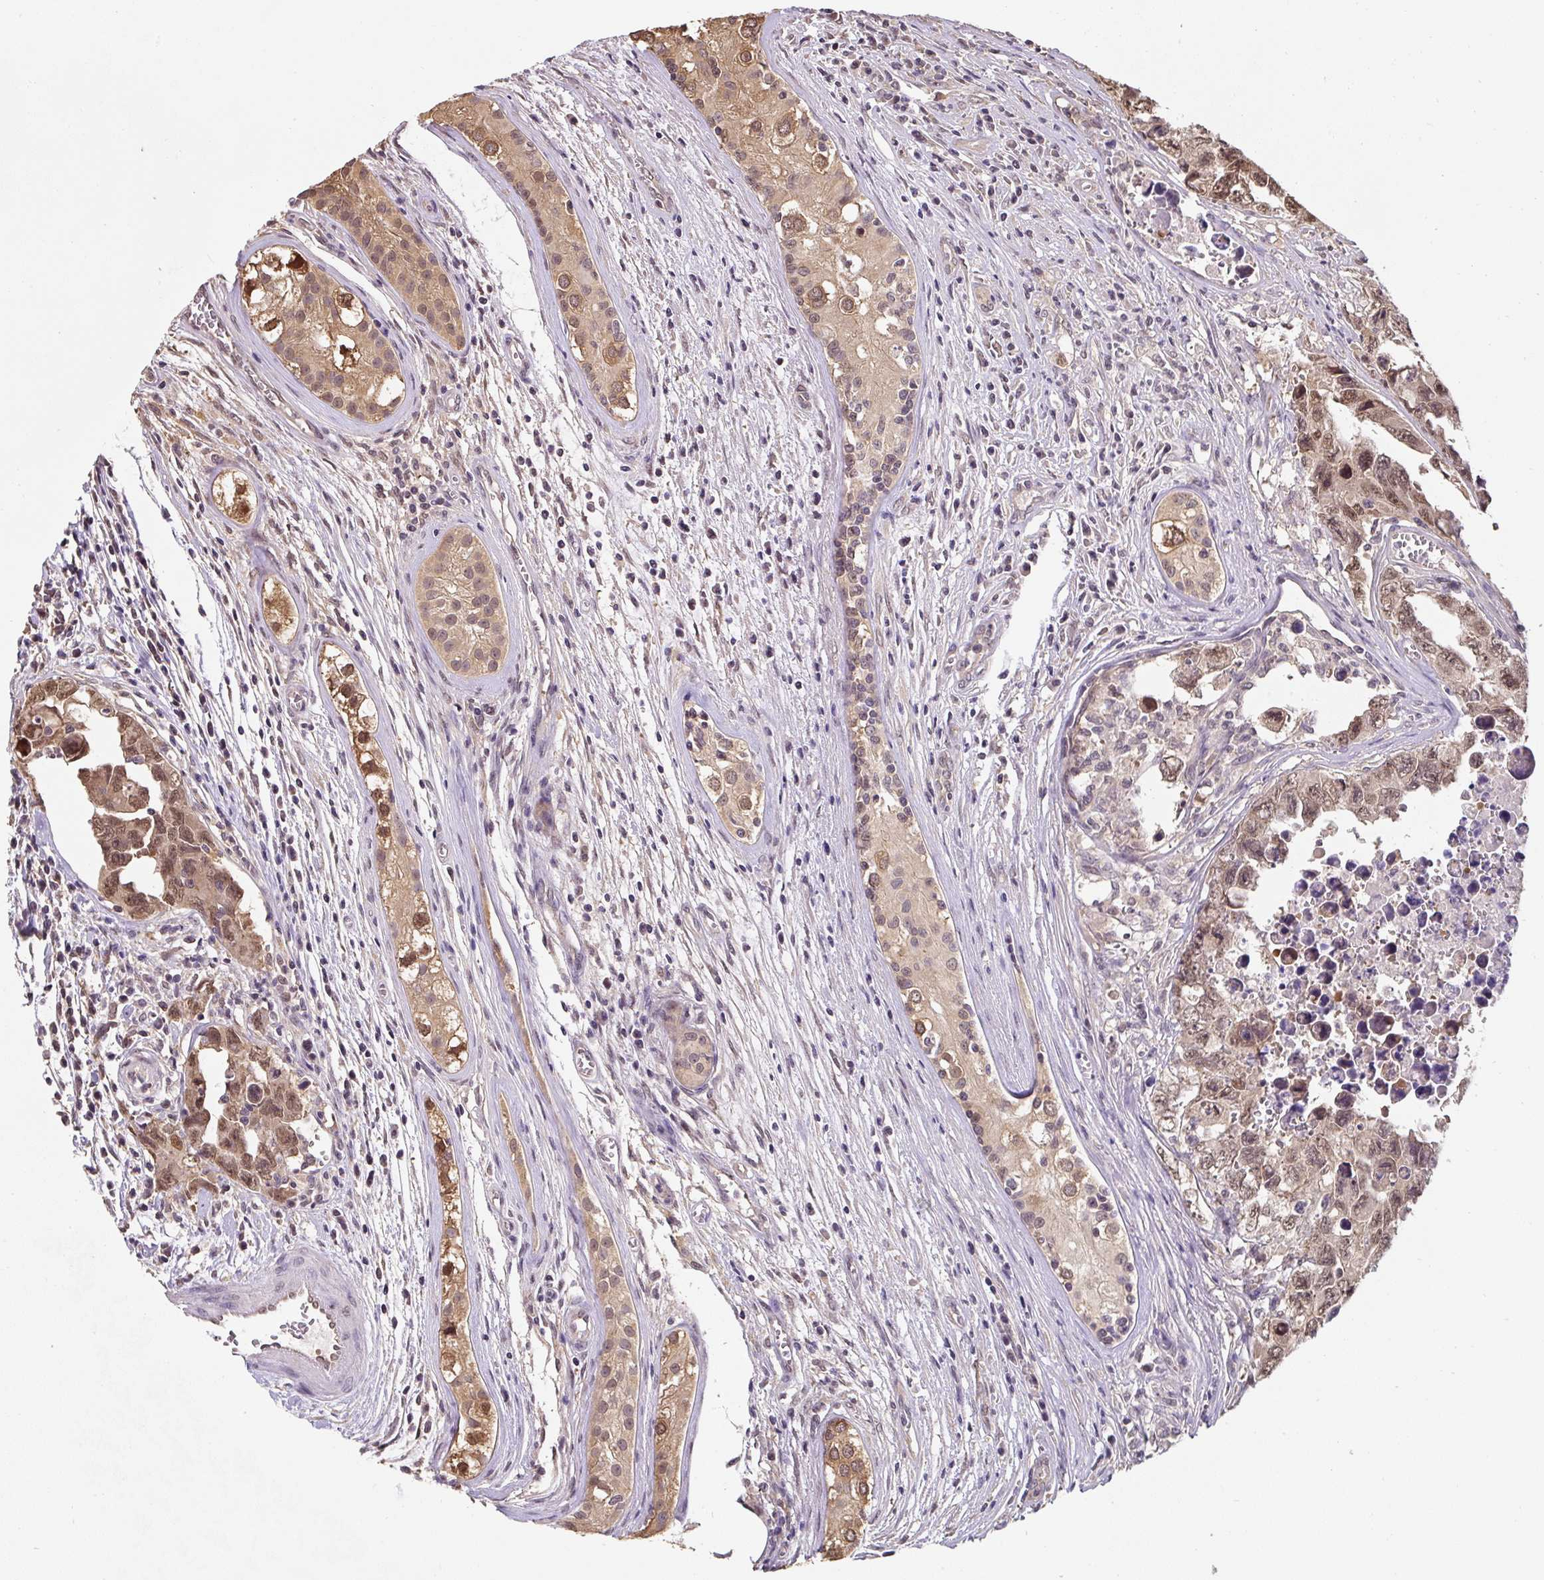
{"staining": {"intensity": "moderate", "quantity": ">75%", "location": "cytoplasmic/membranous,nuclear"}, "tissue": "testis cancer", "cell_type": "Tumor cells", "image_type": "cancer", "snomed": [{"axis": "morphology", "description": "Carcinoma, Embryonal, NOS"}, {"axis": "topography", "description": "Testis"}], "caption": "Protein staining shows moderate cytoplasmic/membranous and nuclear positivity in about >75% of tumor cells in testis cancer.", "gene": "ST13", "patient": {"sex": "male", "age": 24}}